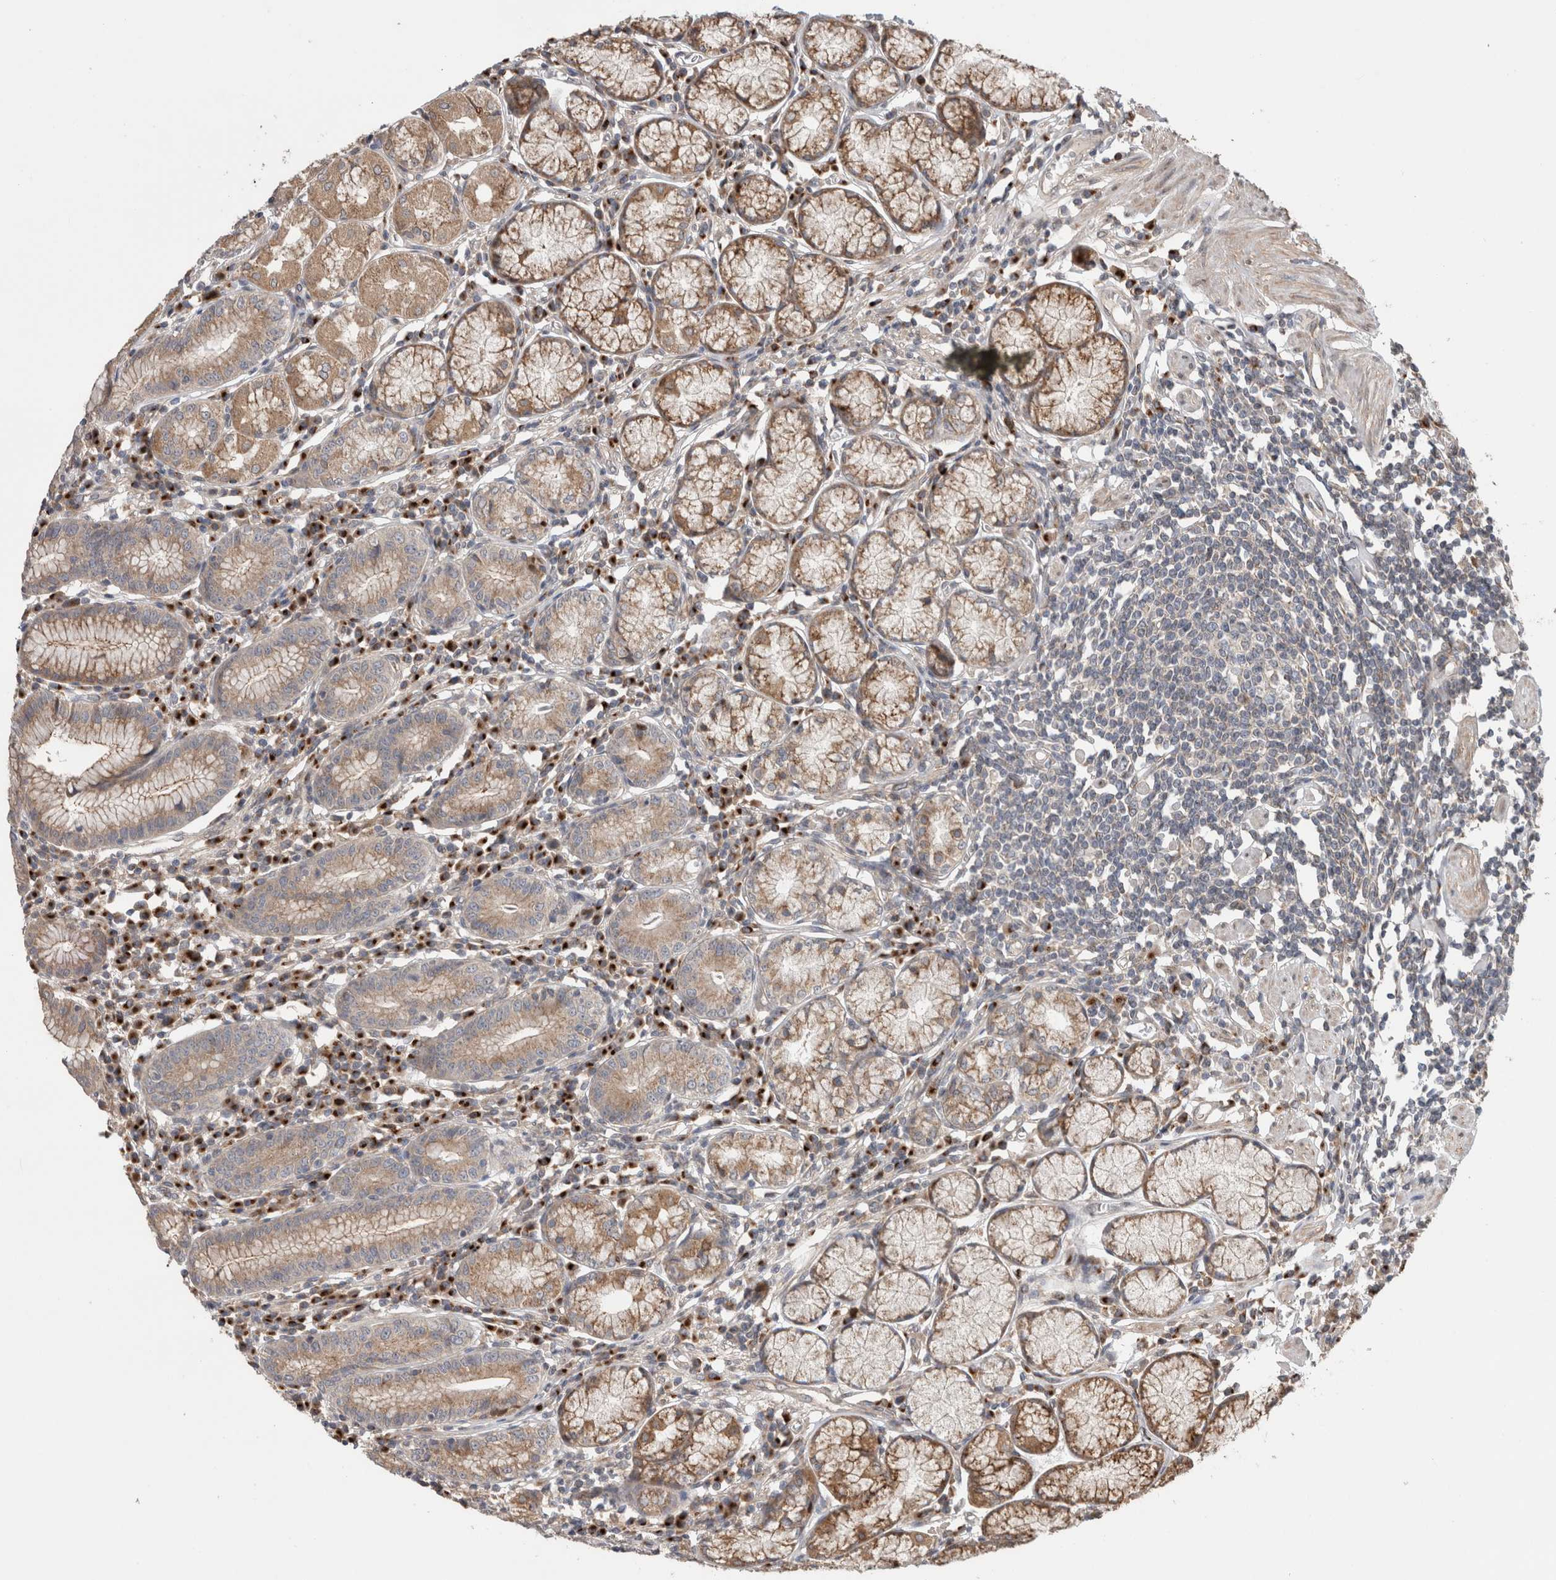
{"staining": {"intensity": "moderate", "quantity": ">75%", "location": "cytoplasmic/membranous"}, "tissue": "stomach", "cell_type": "Glandular cells", "image_type": "normal", "snomed": [{"axis": "morphology", "description": "Normal tissue, NOS"}, {"axis": "topography", "description": "Stomach"}], "caption": "High-magnification brightfield microscopy of normal stomach stained with DAB (brown) and counterstained with hematoxylin (blue). glandular cells exhibit moderate cytoplasmic/membranous positivity is identified in approximately>75% of cells.", "gene": "TRIM5", "patient": {"sex": "male", "age": 55}}